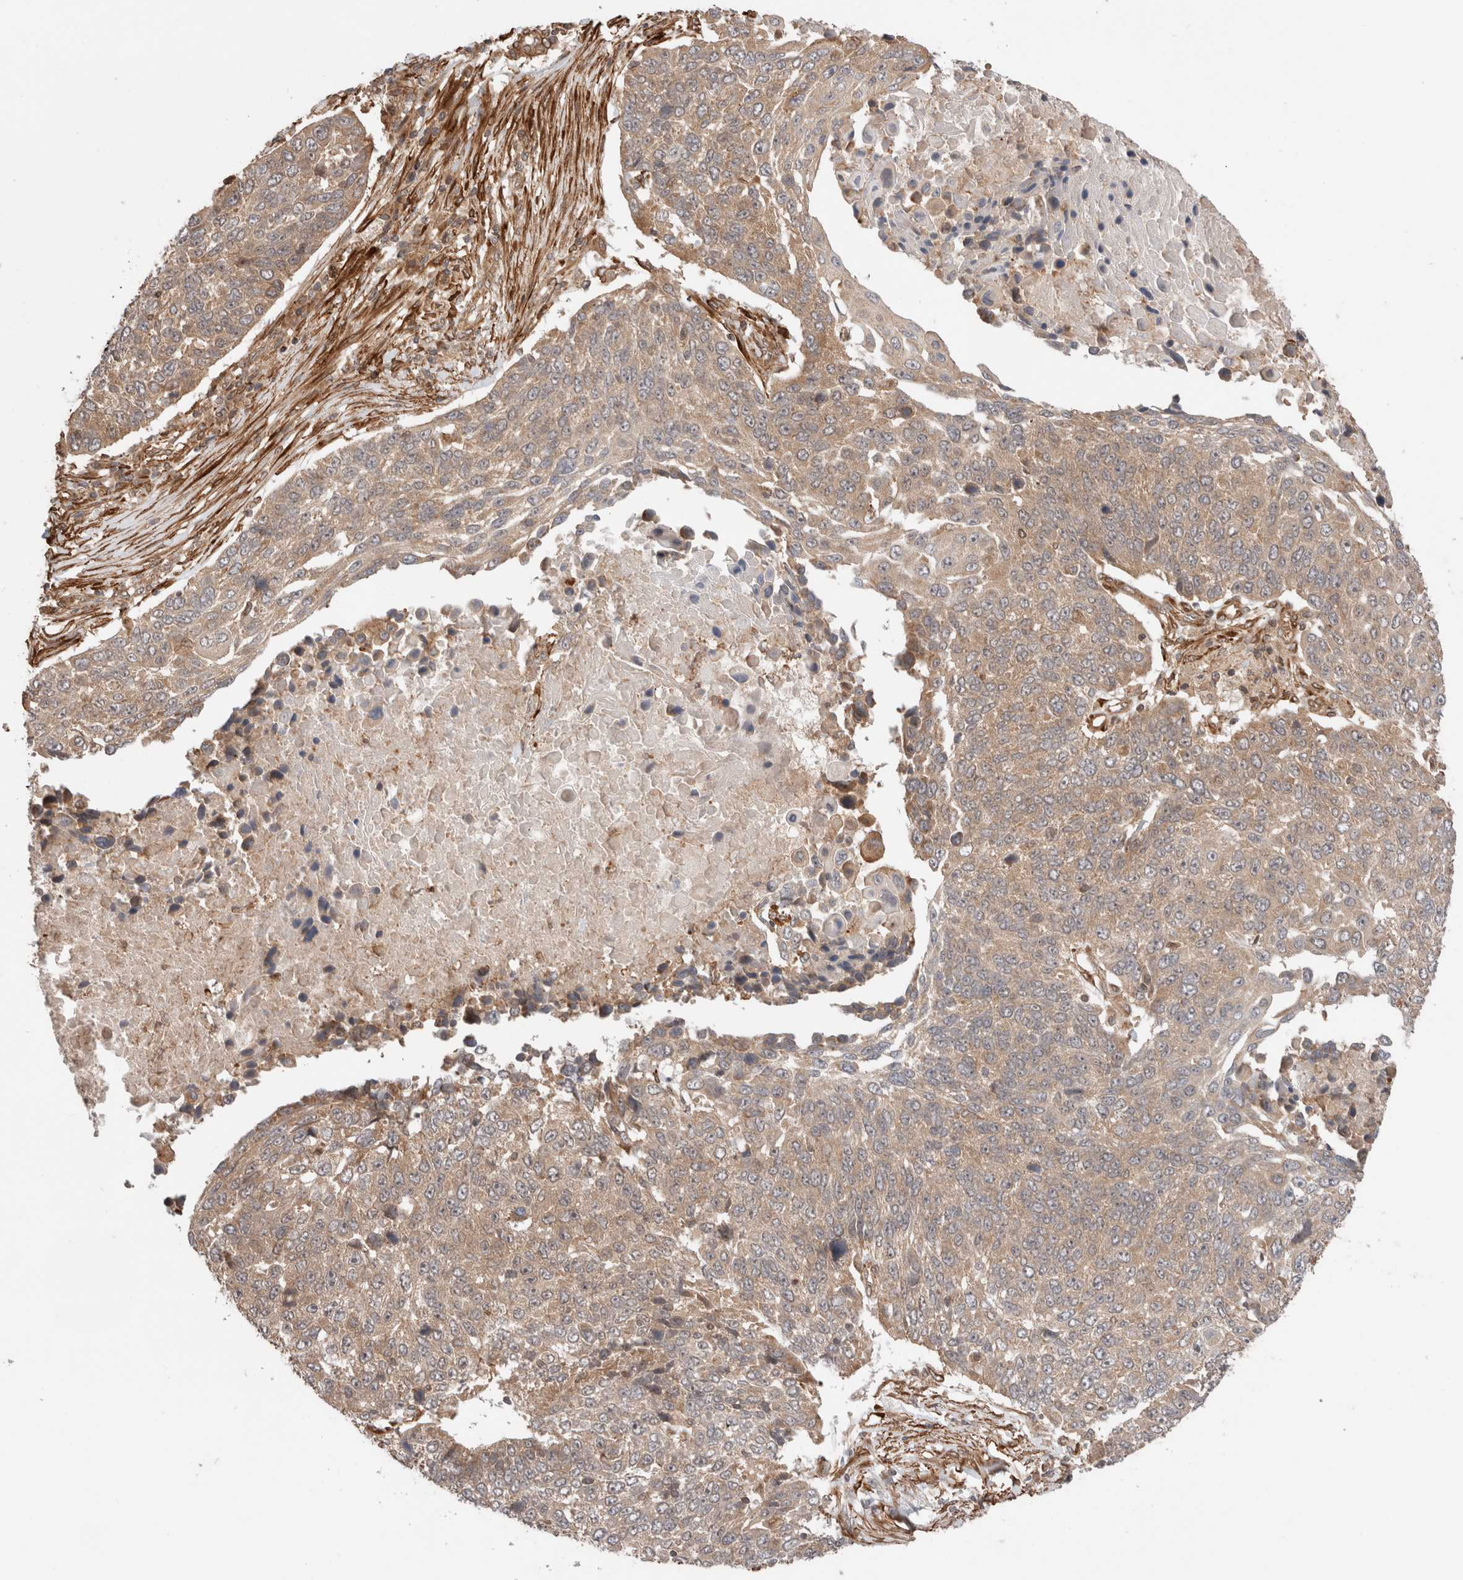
{"staining": {"intensity": "weak", "quantity": ">75%", "location": "cytoplasmic/membranous"}, "tissue": "lung cancer", "cell_type": "Tumor cells", "image_type": "cancer", "snomed": [{"axis": "morphology", "description": "Squamous cell carcinoma, NOS"}, {"axis": "topography", "description": "Lung"}], "caption": "There is low levels of weak cytoplasmic/membranous positivity in tumor cells of lung squamous cell carcinoma, as demonstrated by immunohistochemical staining (brown color).", "gene": "ZNF649", "patient": {"sex": "male", "age": 66}}